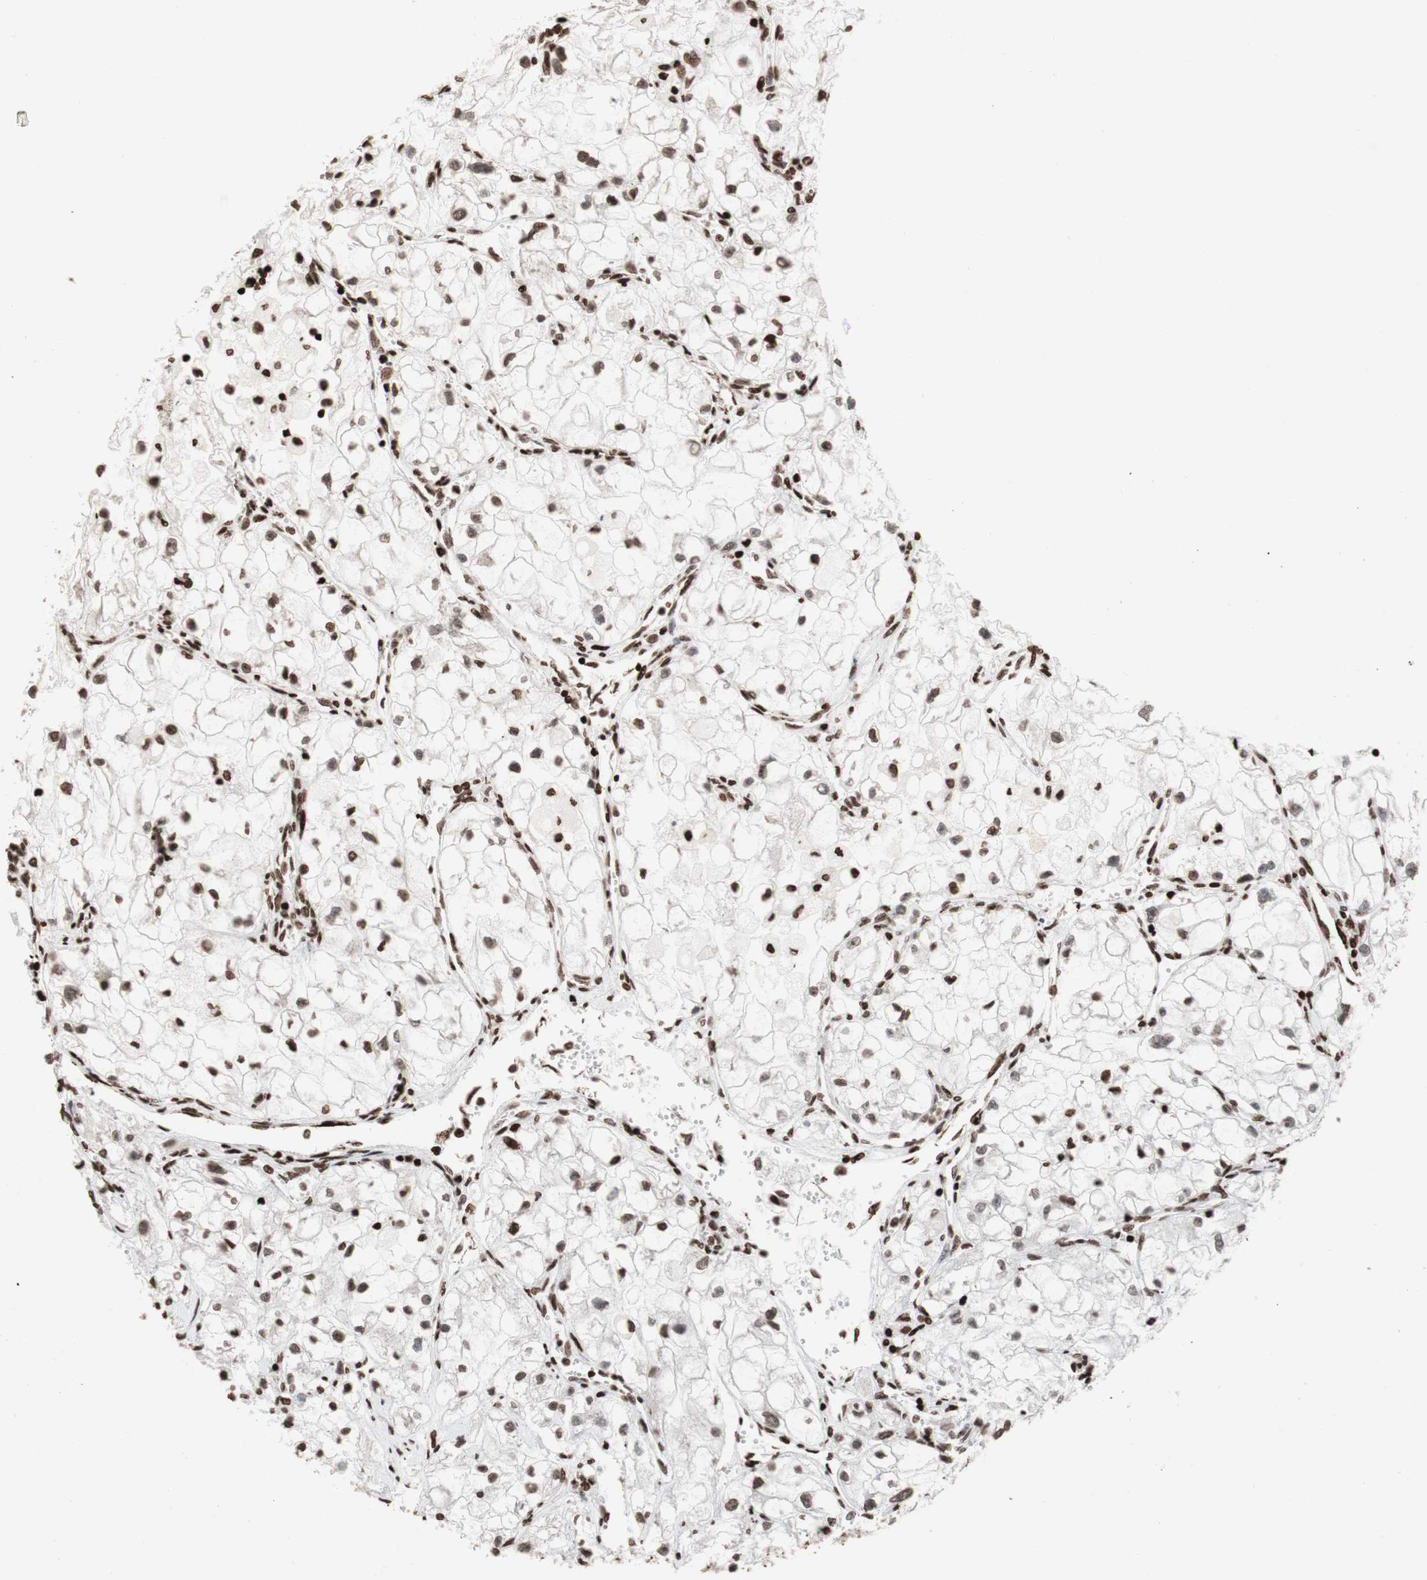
{"staining": {"intensity": "weak", "quantity": "25%-75%", "location": "nuclear"}, "tissue": "renal cancer", "cell_type": "Tumor cells", "image_type": "cancer", "snomed": [{"axis": "morphology", "description": "Adenocarcinoma, NOS"}, {"axis": "topography", "description": "Kidney"}], "caption": "Protein analysis of renal cancer (adenocarcinoma) tissue reveals weak nuclear positivity in approximately 25%-75% of tumor cells.", "gene": "NCAPD2", "patient": {"sex": "female", "age": 70}}